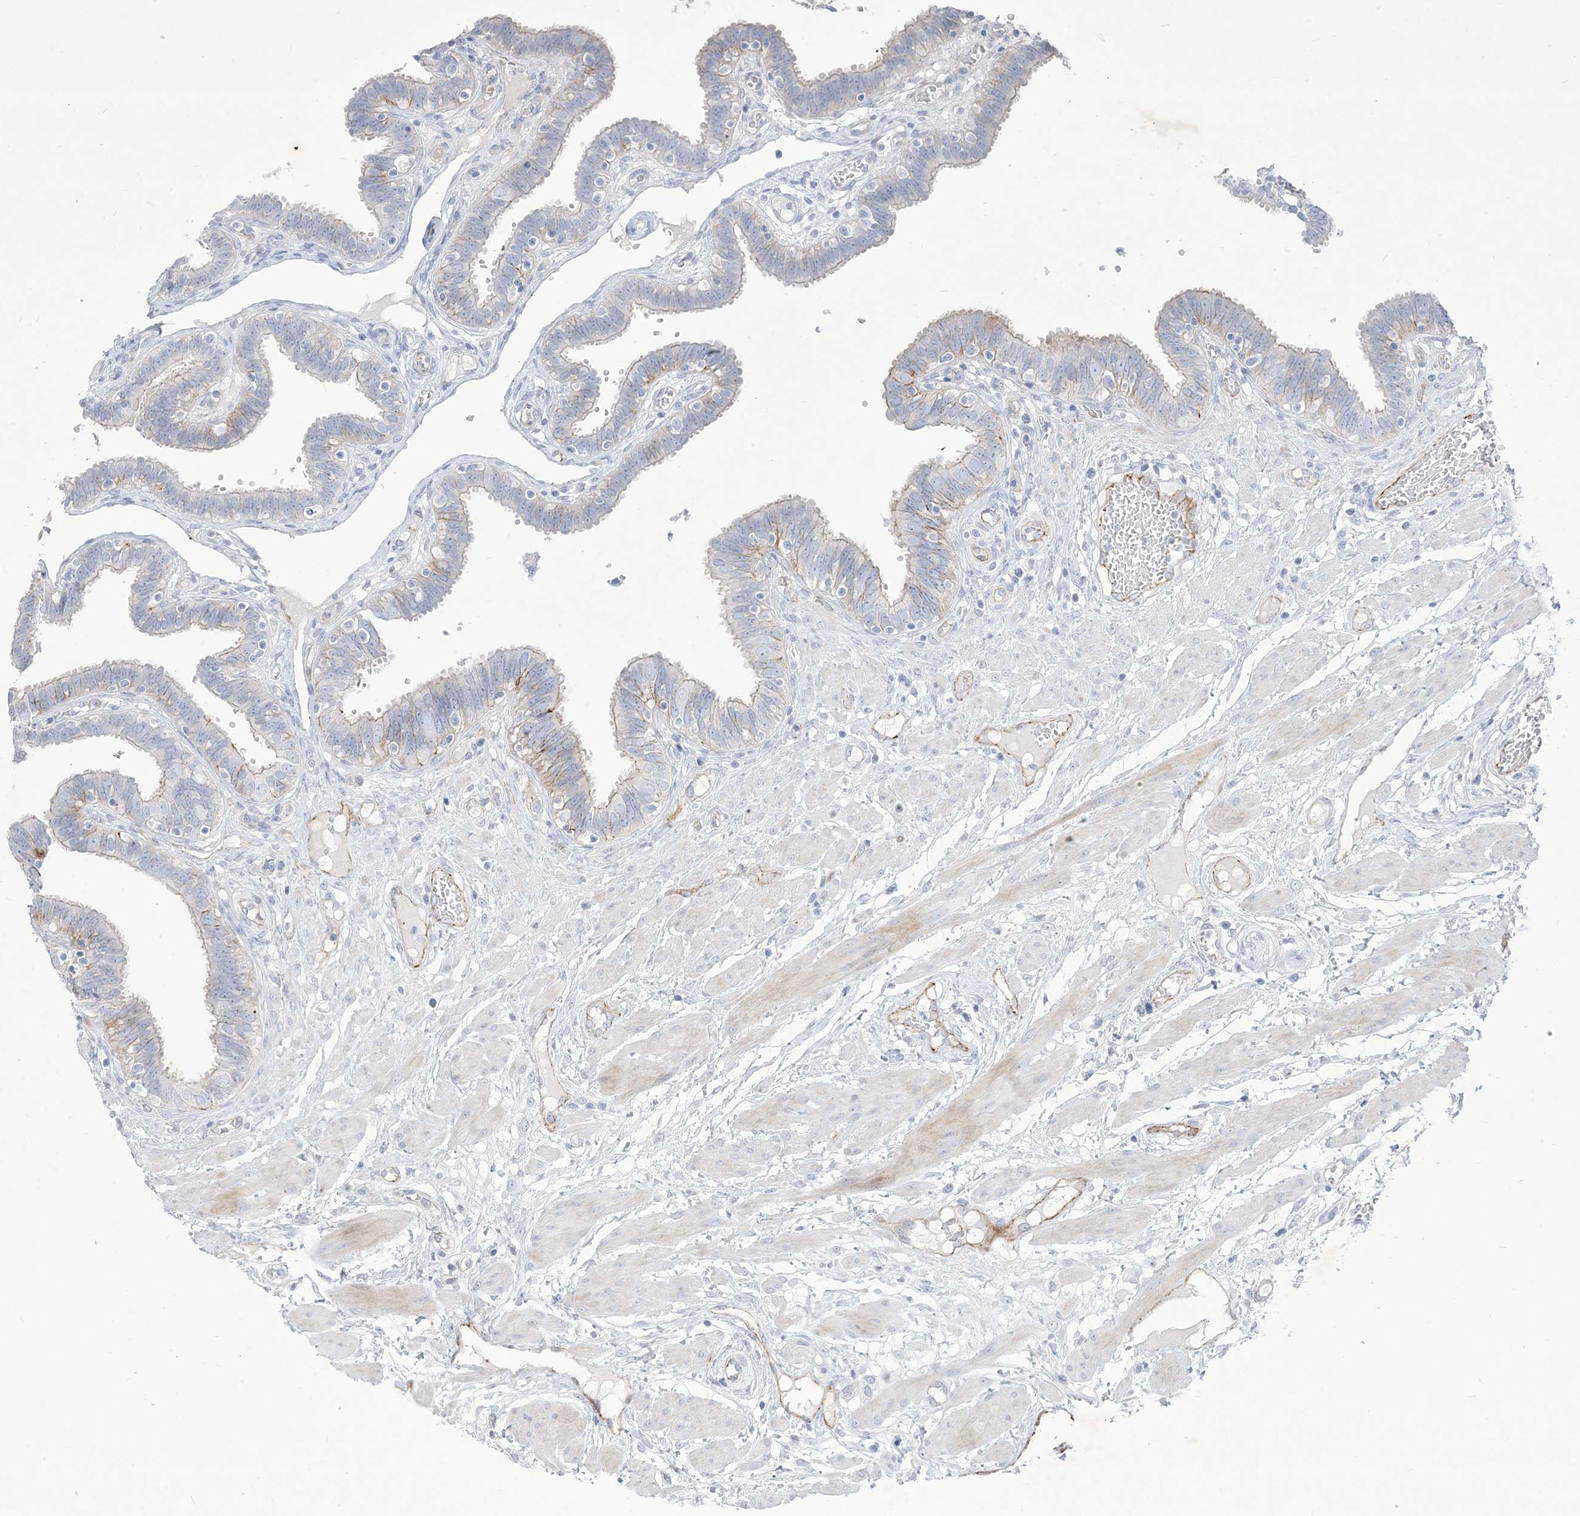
{"staining": {"intensity": "weak", "quantity": "25%-75%", "location": "cytoplasmic/membranous"}, "tissue": "fallopian tube", "cell_type": "Glandular cells", "image_type": "normal", "snomed": [{"axis": "morphology", "description": "Normal tissue, NOS"}, {"axis": "topography", "description": "Fallopian tube"}, {"axis": "topography", "description": "Placenta"}], "caption": "Benign fallopian tube displays weak cytoplasmic/membranous positivity in approximately 25%-75% of glandular cells Immunohistochemistry (ihc) stains the protein in brown and the nuclei are stained blue..", "gene": "B3GNT7", "patient": {"sex": "female", "age": 32}}